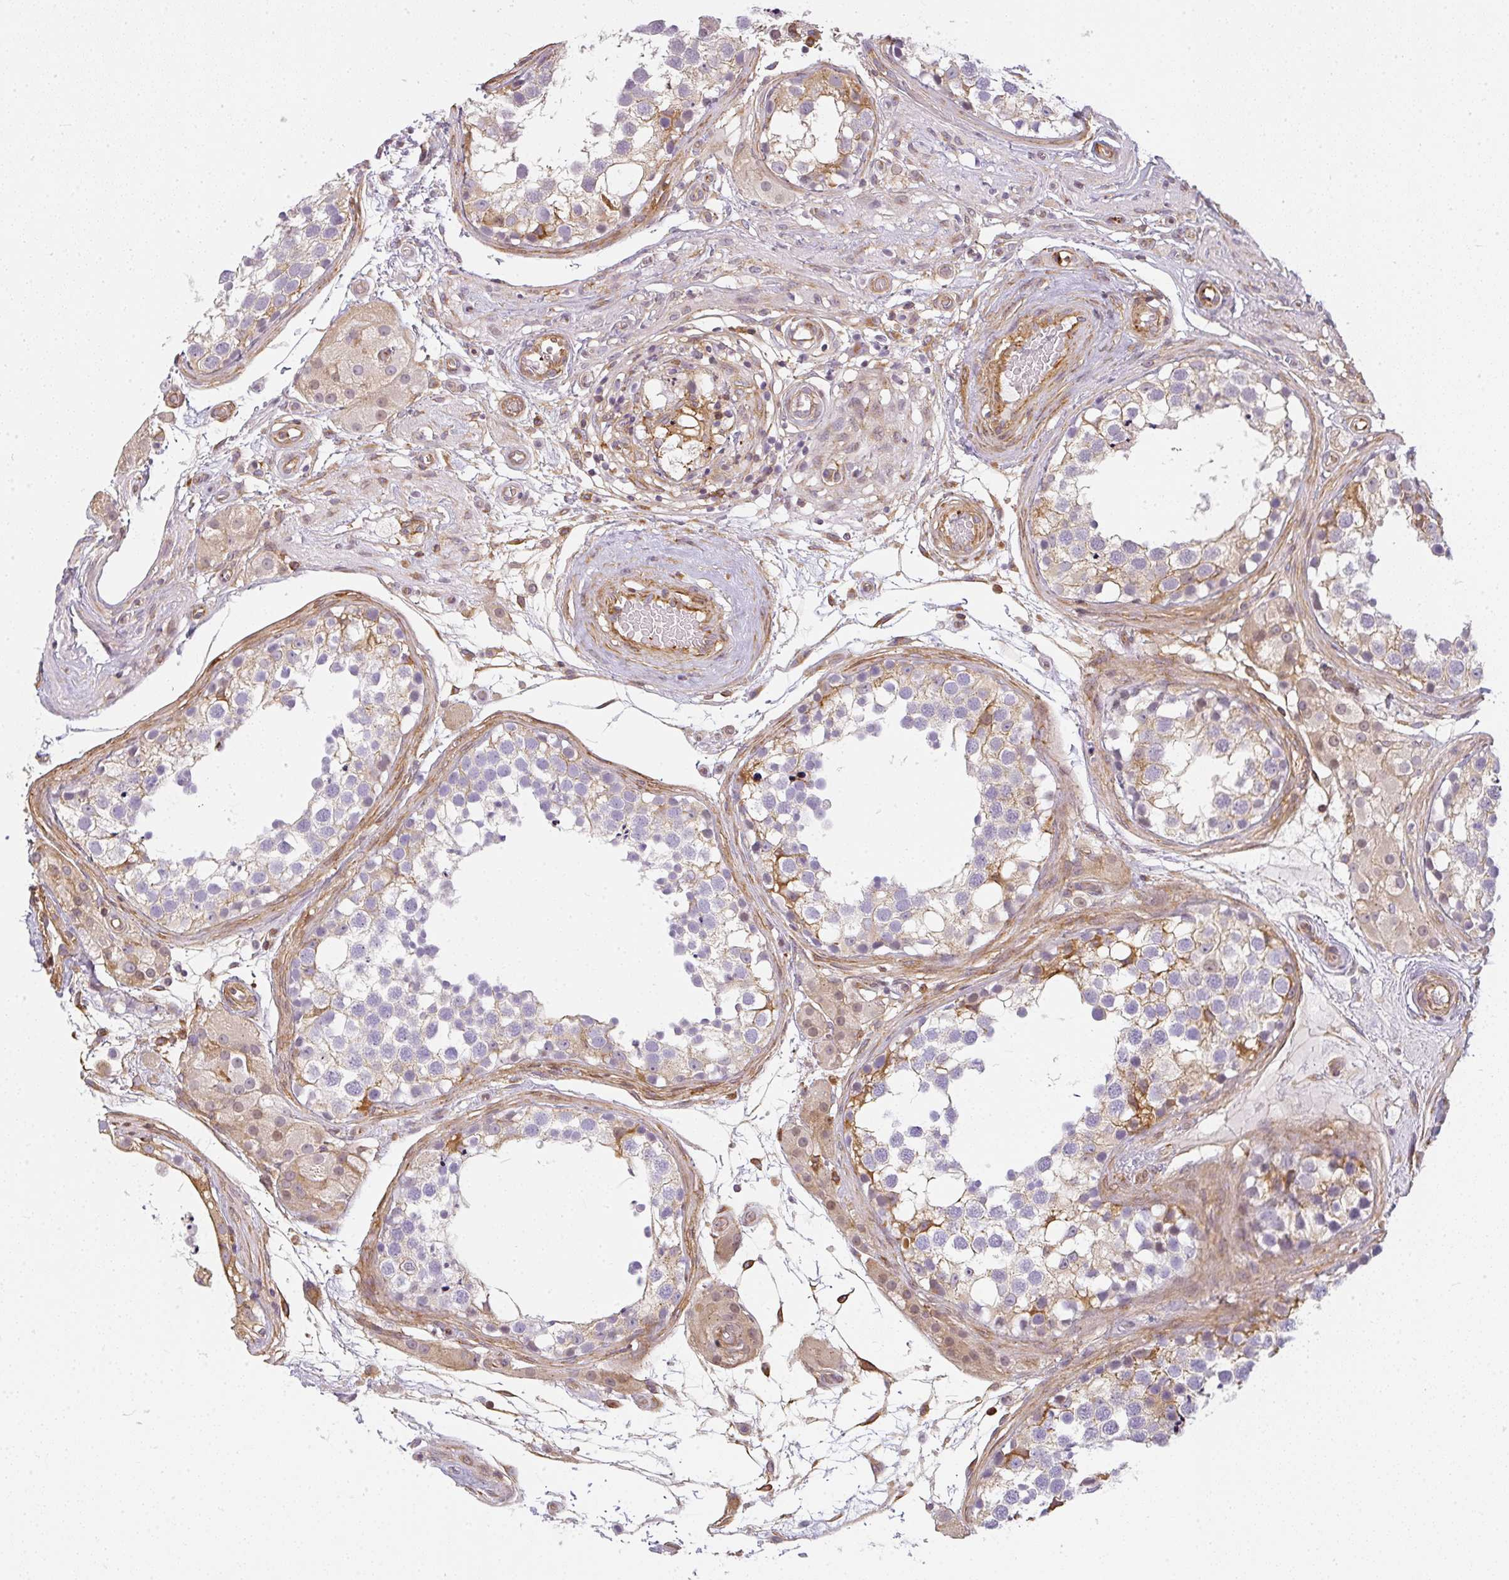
{"staining": {"intensity": "weak", "quantity": "<25%", "location": "cytoplasmic/membranous"}, "tissue": "testis", "cell_type": "Cells in seminiferous ducts", "image_type": "normal", "snomed": [{"axis": "morphology", "description": "Normal tissue, NOS"}, {"axis": "morphology", "description": "Seminoma, NOS"}, {"axis": "topography", "description": "Testis"}], "caption": "High power microscopy photomicrograph of an immunohistochemistry image of normal testis, revealing no significant expression in cells in seminiferous ducts. Nuclei are stained in blue.", "gene": "SULF1", "patient": {"sex": "male", "age": 65}}